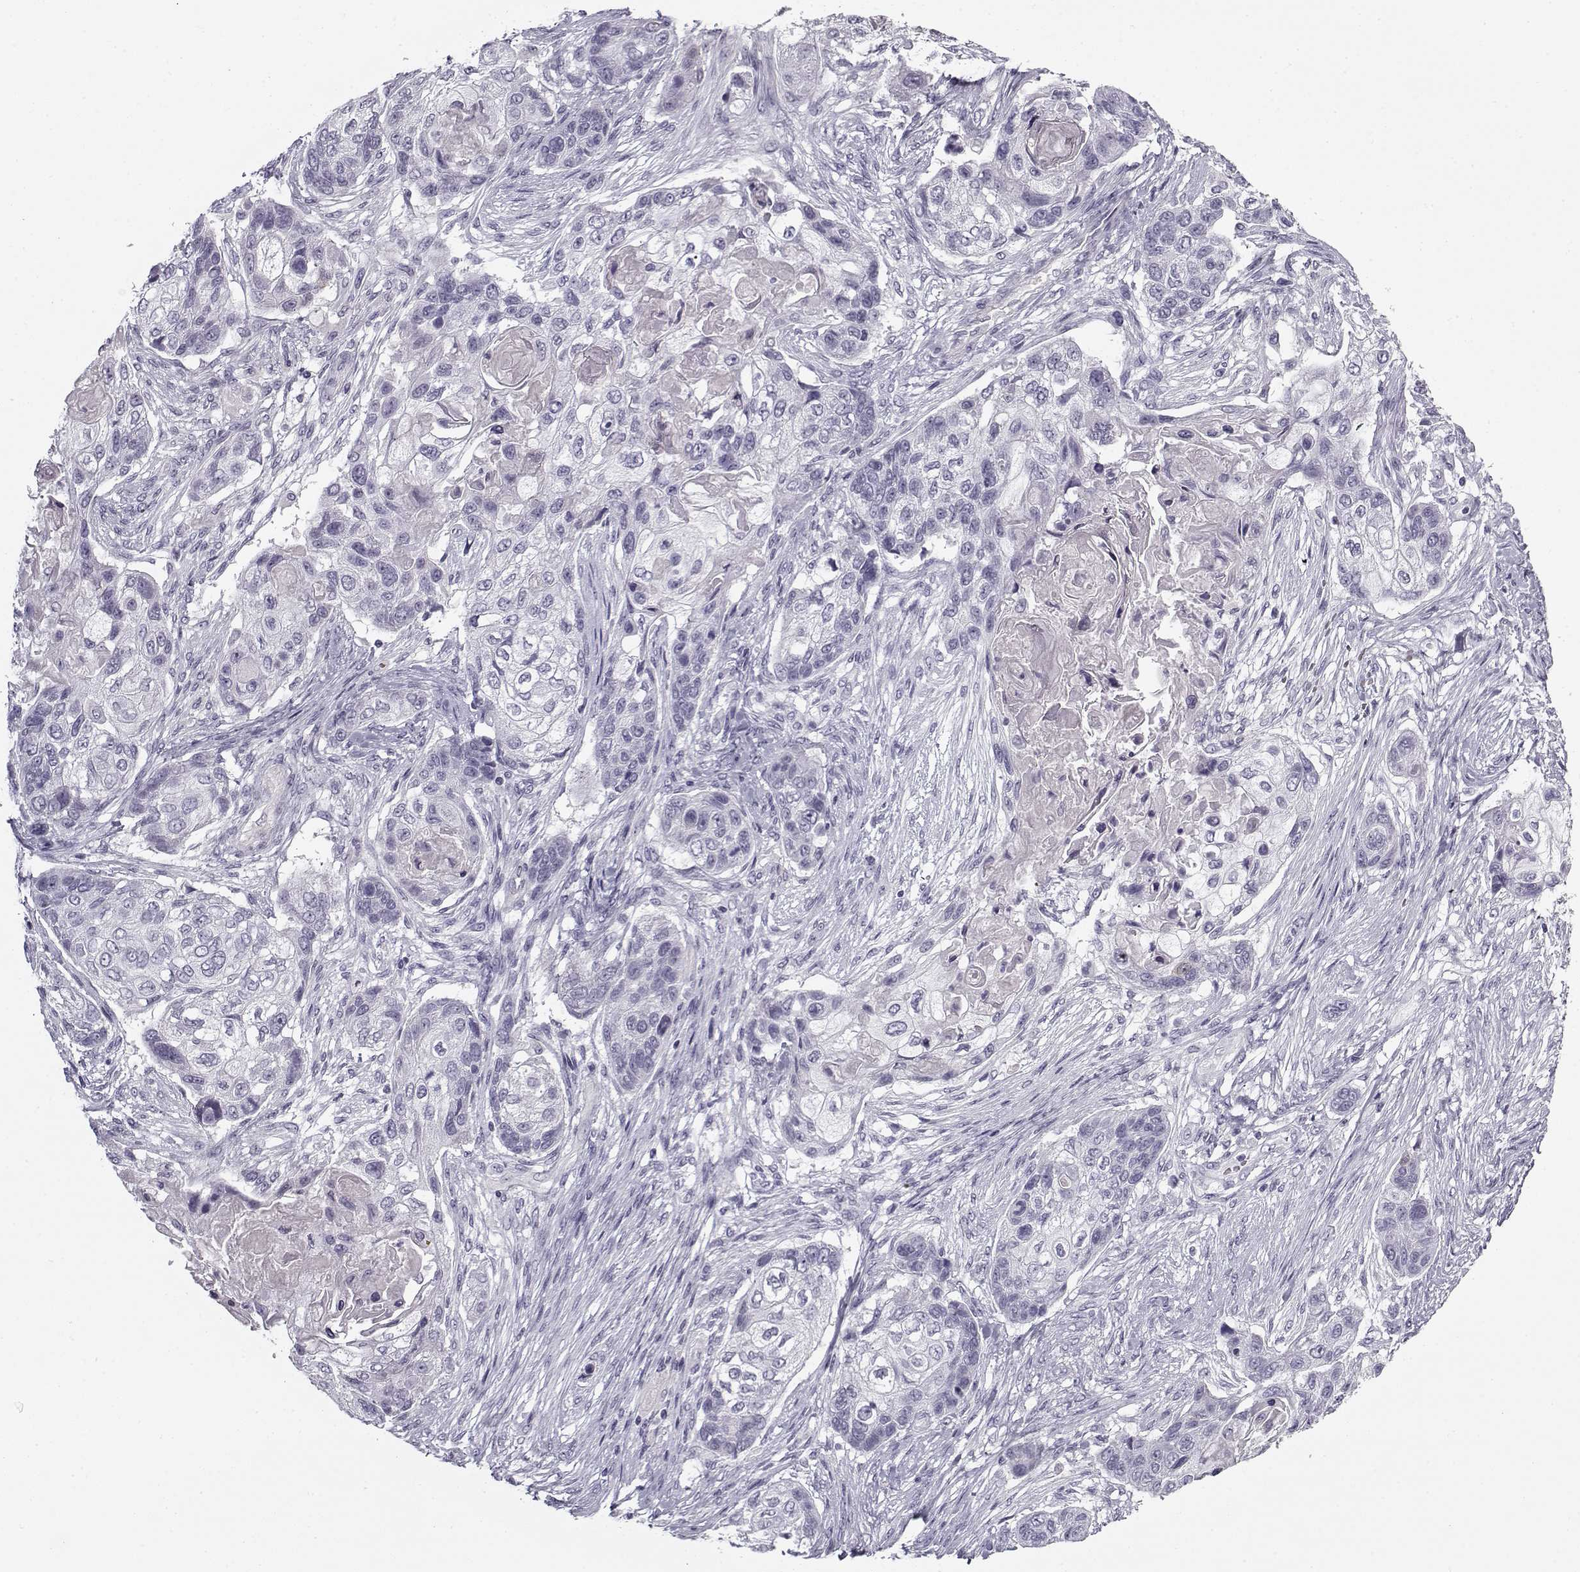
{"staining": {"intensity": "negative", "quantity": "none", "location": "none"}, "tissue": "lung cancer", "cell_type": "Tumor cells", "image_type": "cancer", "snomed": [{"axis": "morphology", "description": "Squamous cell carcinoma, NOS"}, {"axis": "topography", "description": "Lung"}], "caption": "Tumor cells show no significant staining in lung cancer.", "gene": "SNCA", "patient": {"sex": "male", "age": 69}}